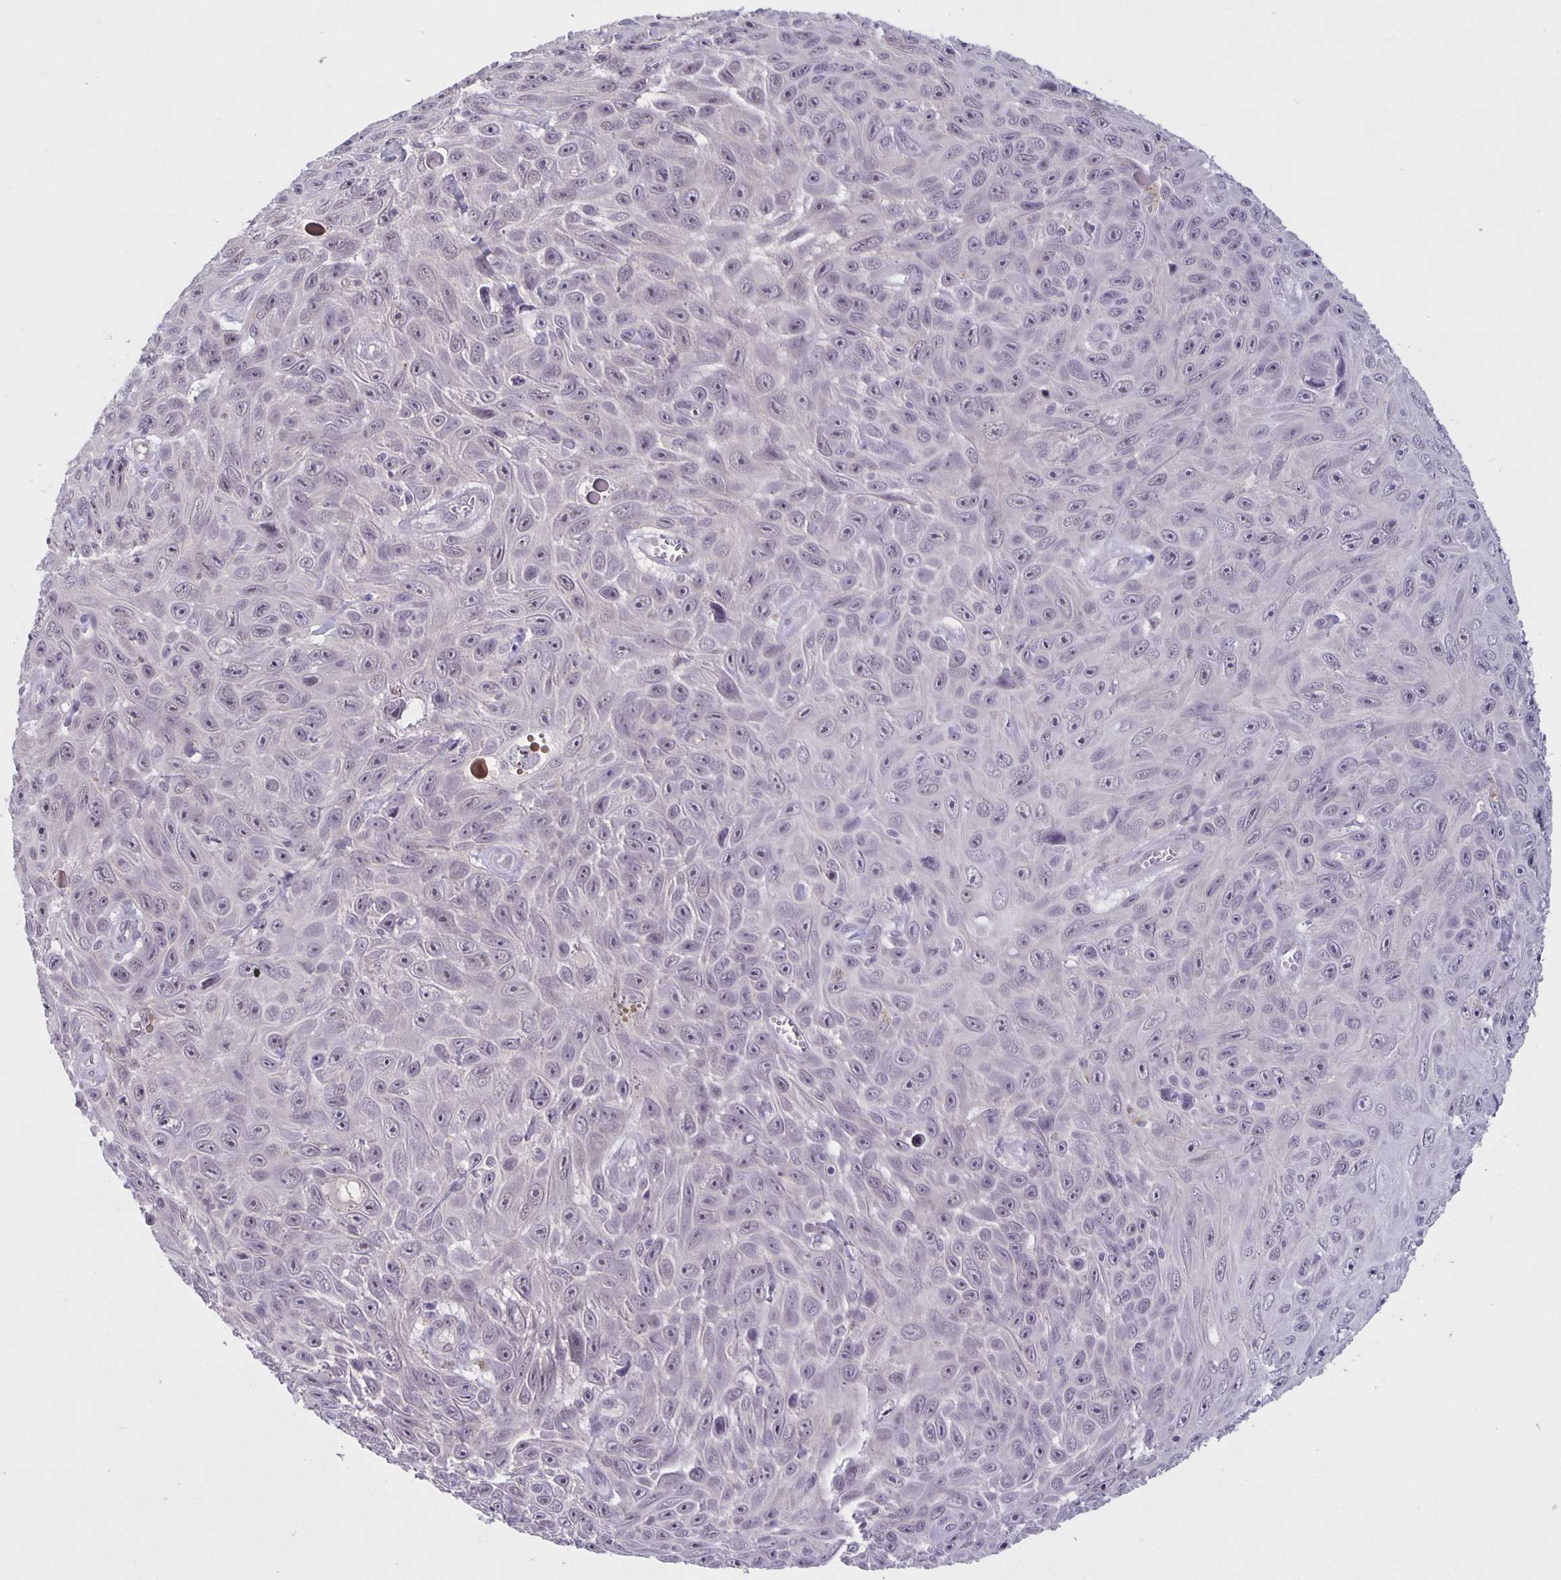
{"staining": {"intensity": "negative", "quantity": "none", "location": "none"}, "tissue": "skin cancer", "cell_type": "Tumor cells", "image_type": "cancer", "snomed": [{"axis": "morphology", "description": "Squamous cell carcinoma, NOS"}, {"axis": "topography", "description": "Skin"}], "caption": "Tumor cells show no significant protein staining in skin cancer (squamous cell carcinoma).", "gene": "ARVCF", "patient": {"sex": "male", "age": 82}}